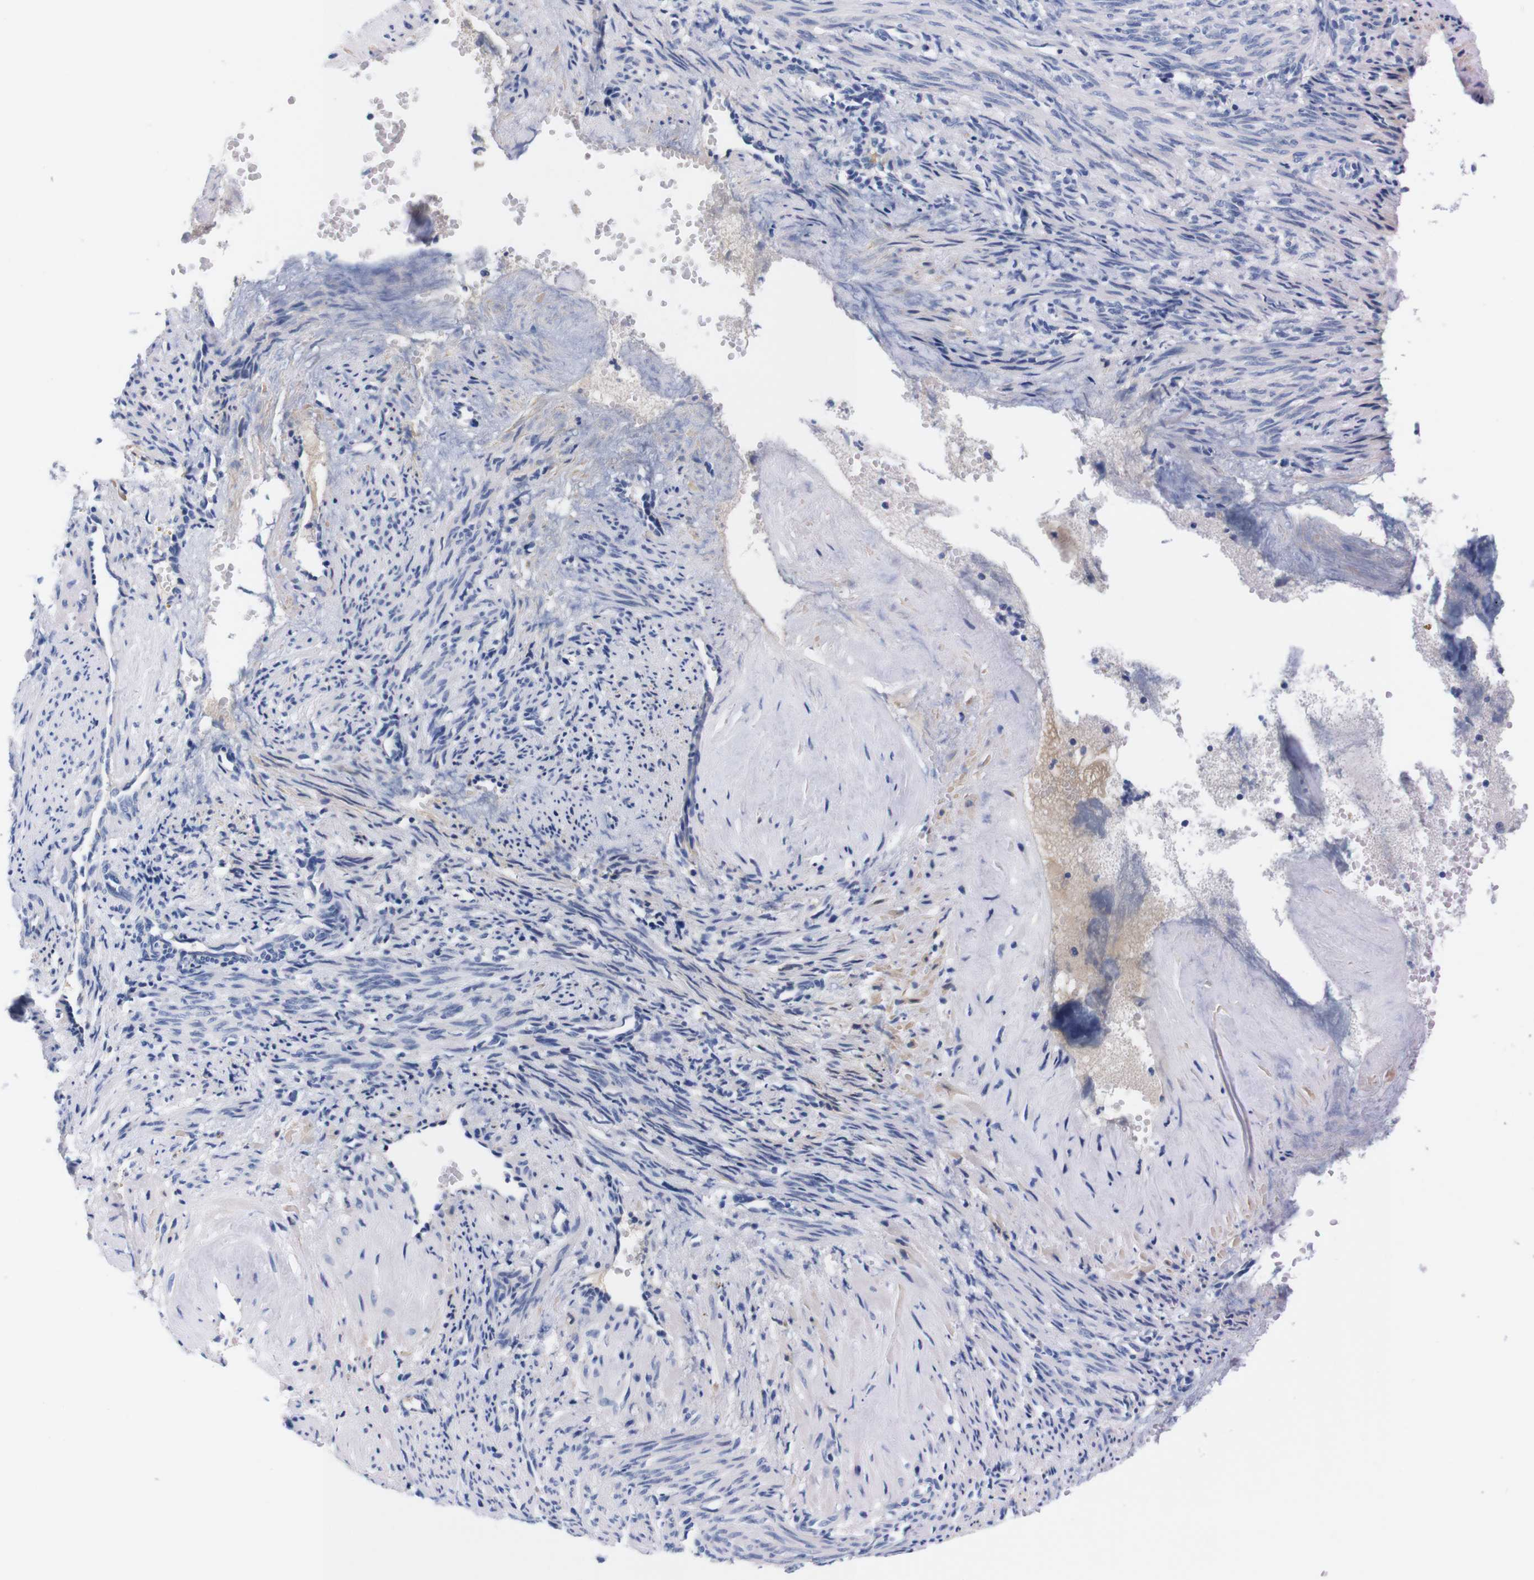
{"staining": {"intensity": "negative", "quantity": "none", "location": "none"}, "tissue": "smooth muscle", "cell_type": "Smooth muscle cells", "image_type": "normal", "snomed": [{"axis": "morphology", "description": "Normal tissue, NOS"}, {"axis": "topography", "description": "Endometrium"}], "caption": "Immunohistochemical staining of normal human smooth muscle exhibits no significant expression in smooth muscle cells.", "gene": "FAM210A", "patient": {"sex": "female", "age": 33}}